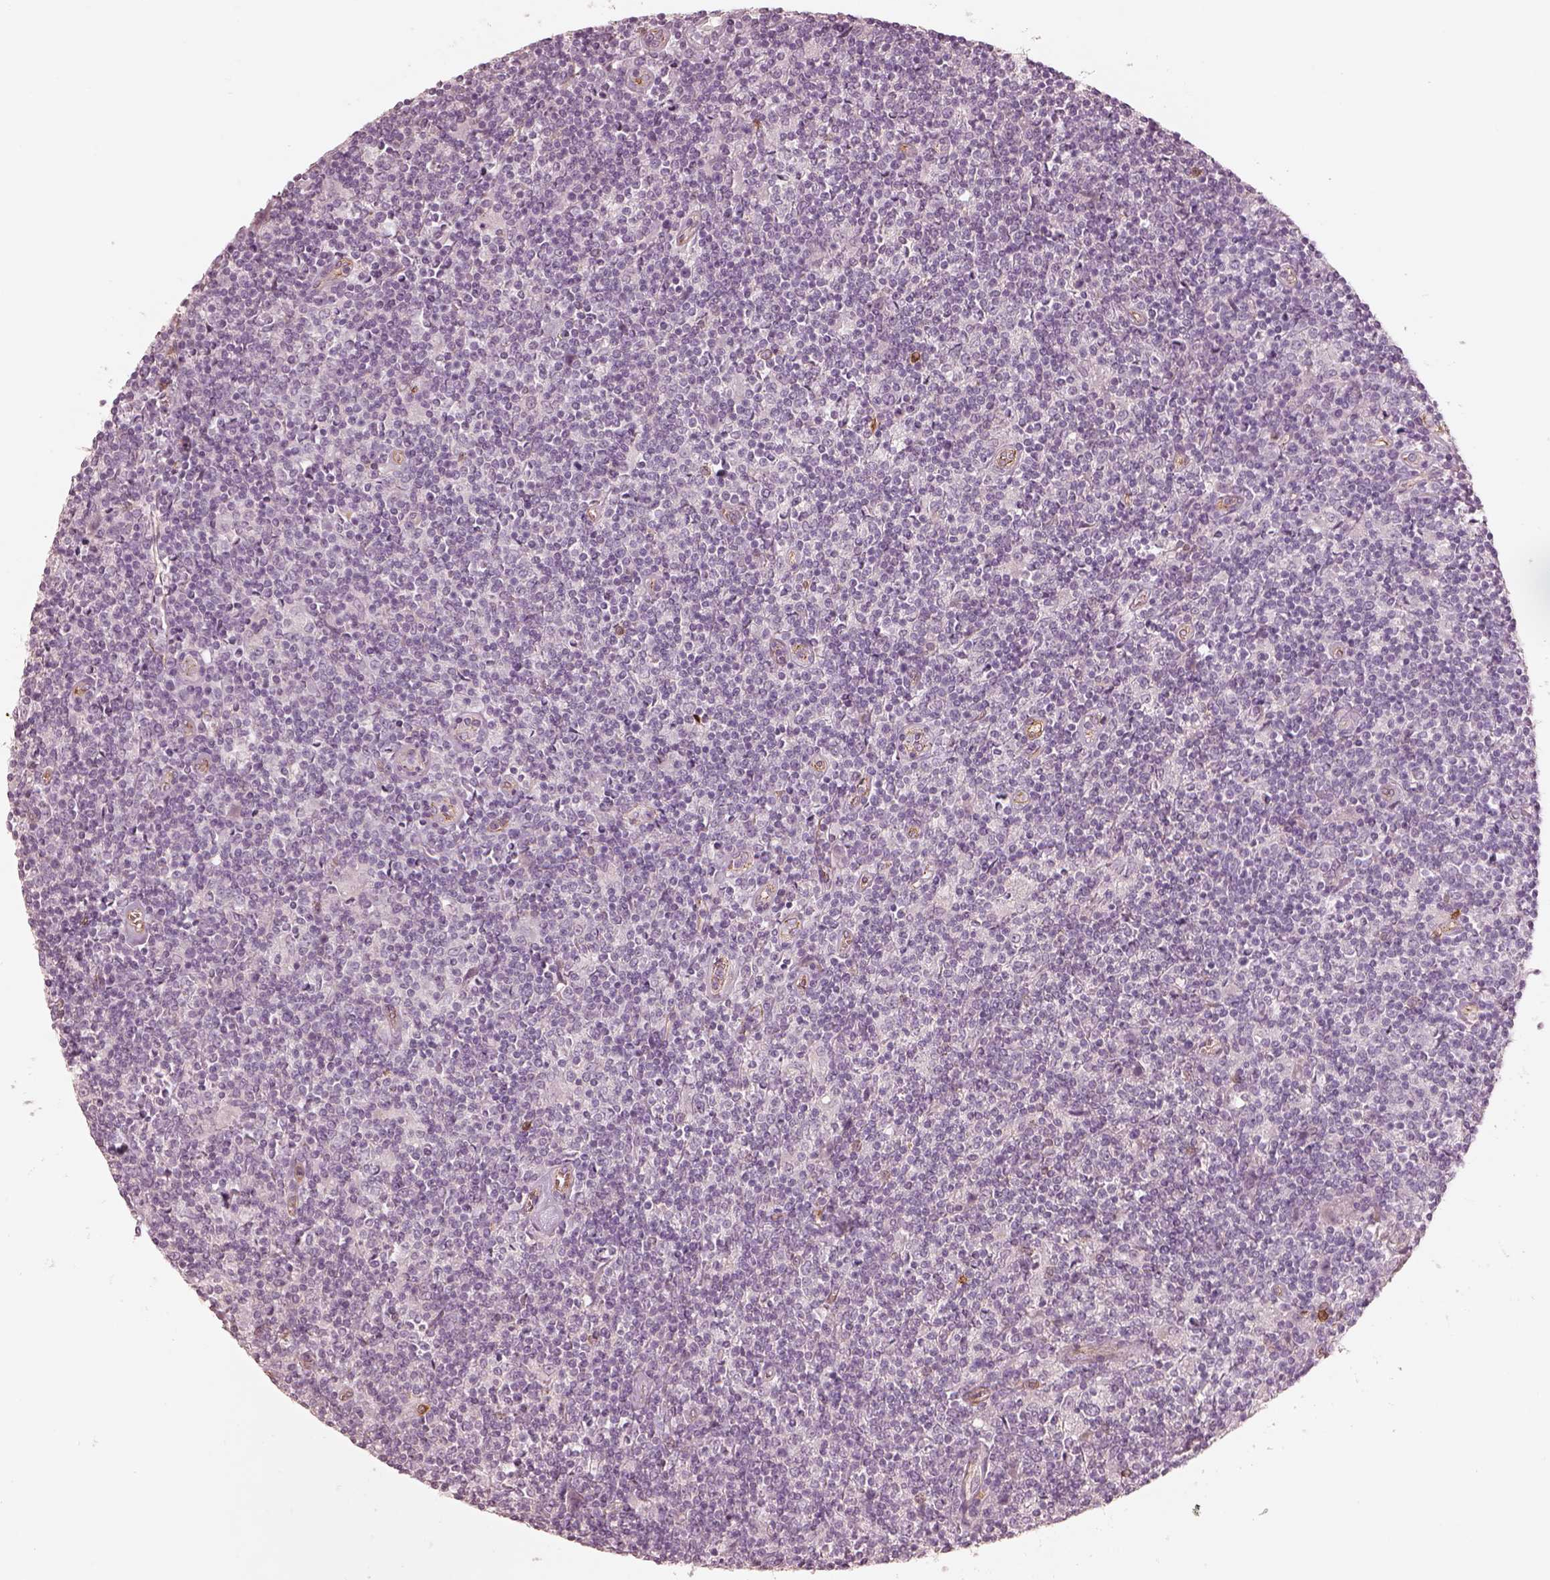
{"staining": {"intensity": "negative", "quantity": "none", "location": "none"}, "tissue": "lymphoma", "cell_type": "Tumor cells", "image_type": "cancer", "snomed": [{"axis": "morphology", "description": "Hodgkin's disease, NOS"}, {"axis": "topography", "description": "Lymph node"}], "caption": "Immunohistochemistry (IHC) histopathology image of neoplastic tissue: lymphoma stained with DAB displays no significant protein expression in tumor cells.", "gene": "CRYM", "patient": {"sex": "male", "age": 40}}